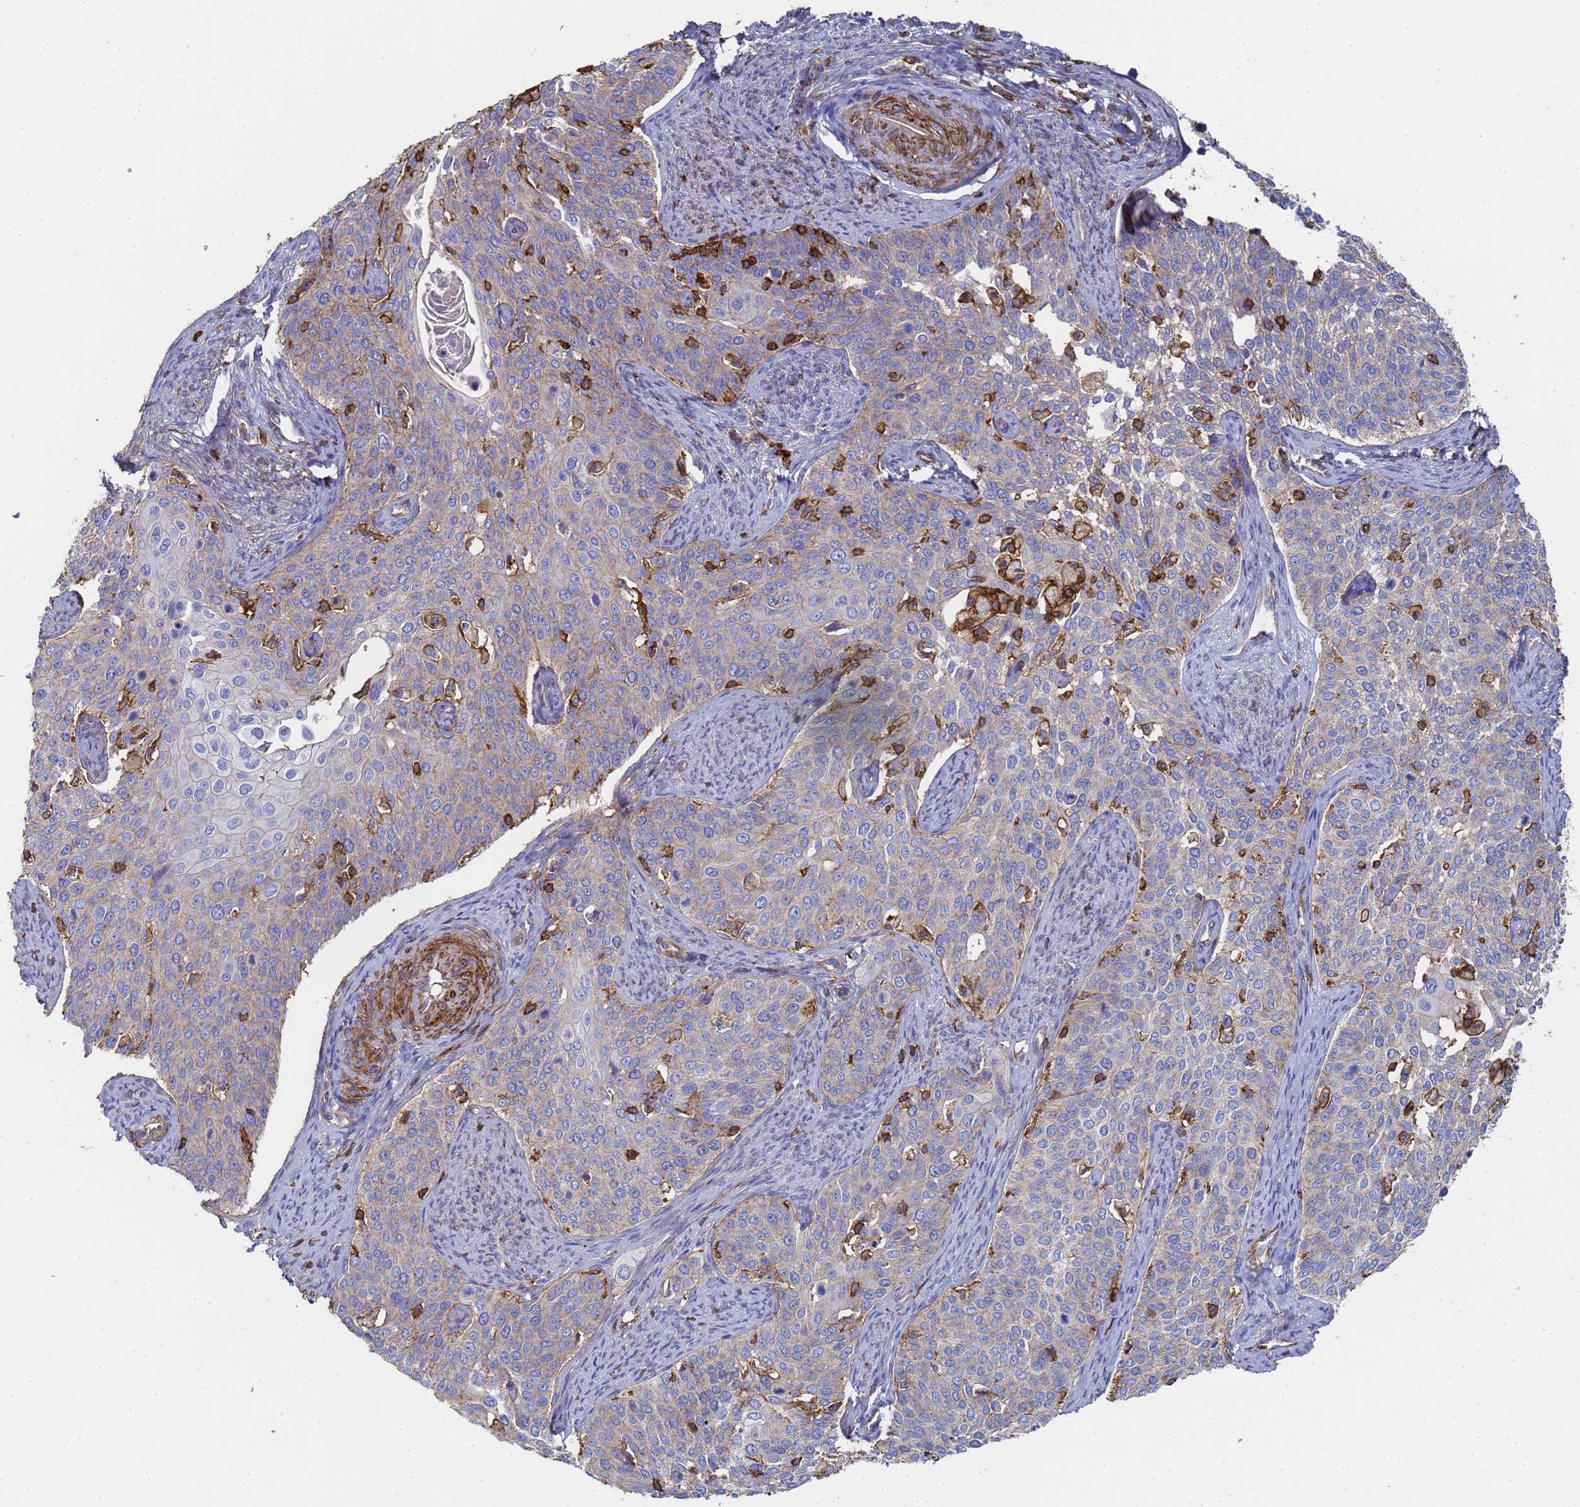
{"staining": {"intensity": "weak", "quantity": "<25%", "location": "cytoplasmic/membranous"}, "tissue": "cervical cancer", "cell_type": "Tumor cells", "image_type": "cancer", "snomed": [{"axis": "morphology", "description": "Squamous cell carcinoma, NOS"}, {"axis": "topography", "description": "Cervix"}], "caption": "DAB immunohistochemical staining of cervical cancer displays no significant staining in tumor cells.", "gene": "ACTB", "patient": {"sex": "female", "age": 44}}